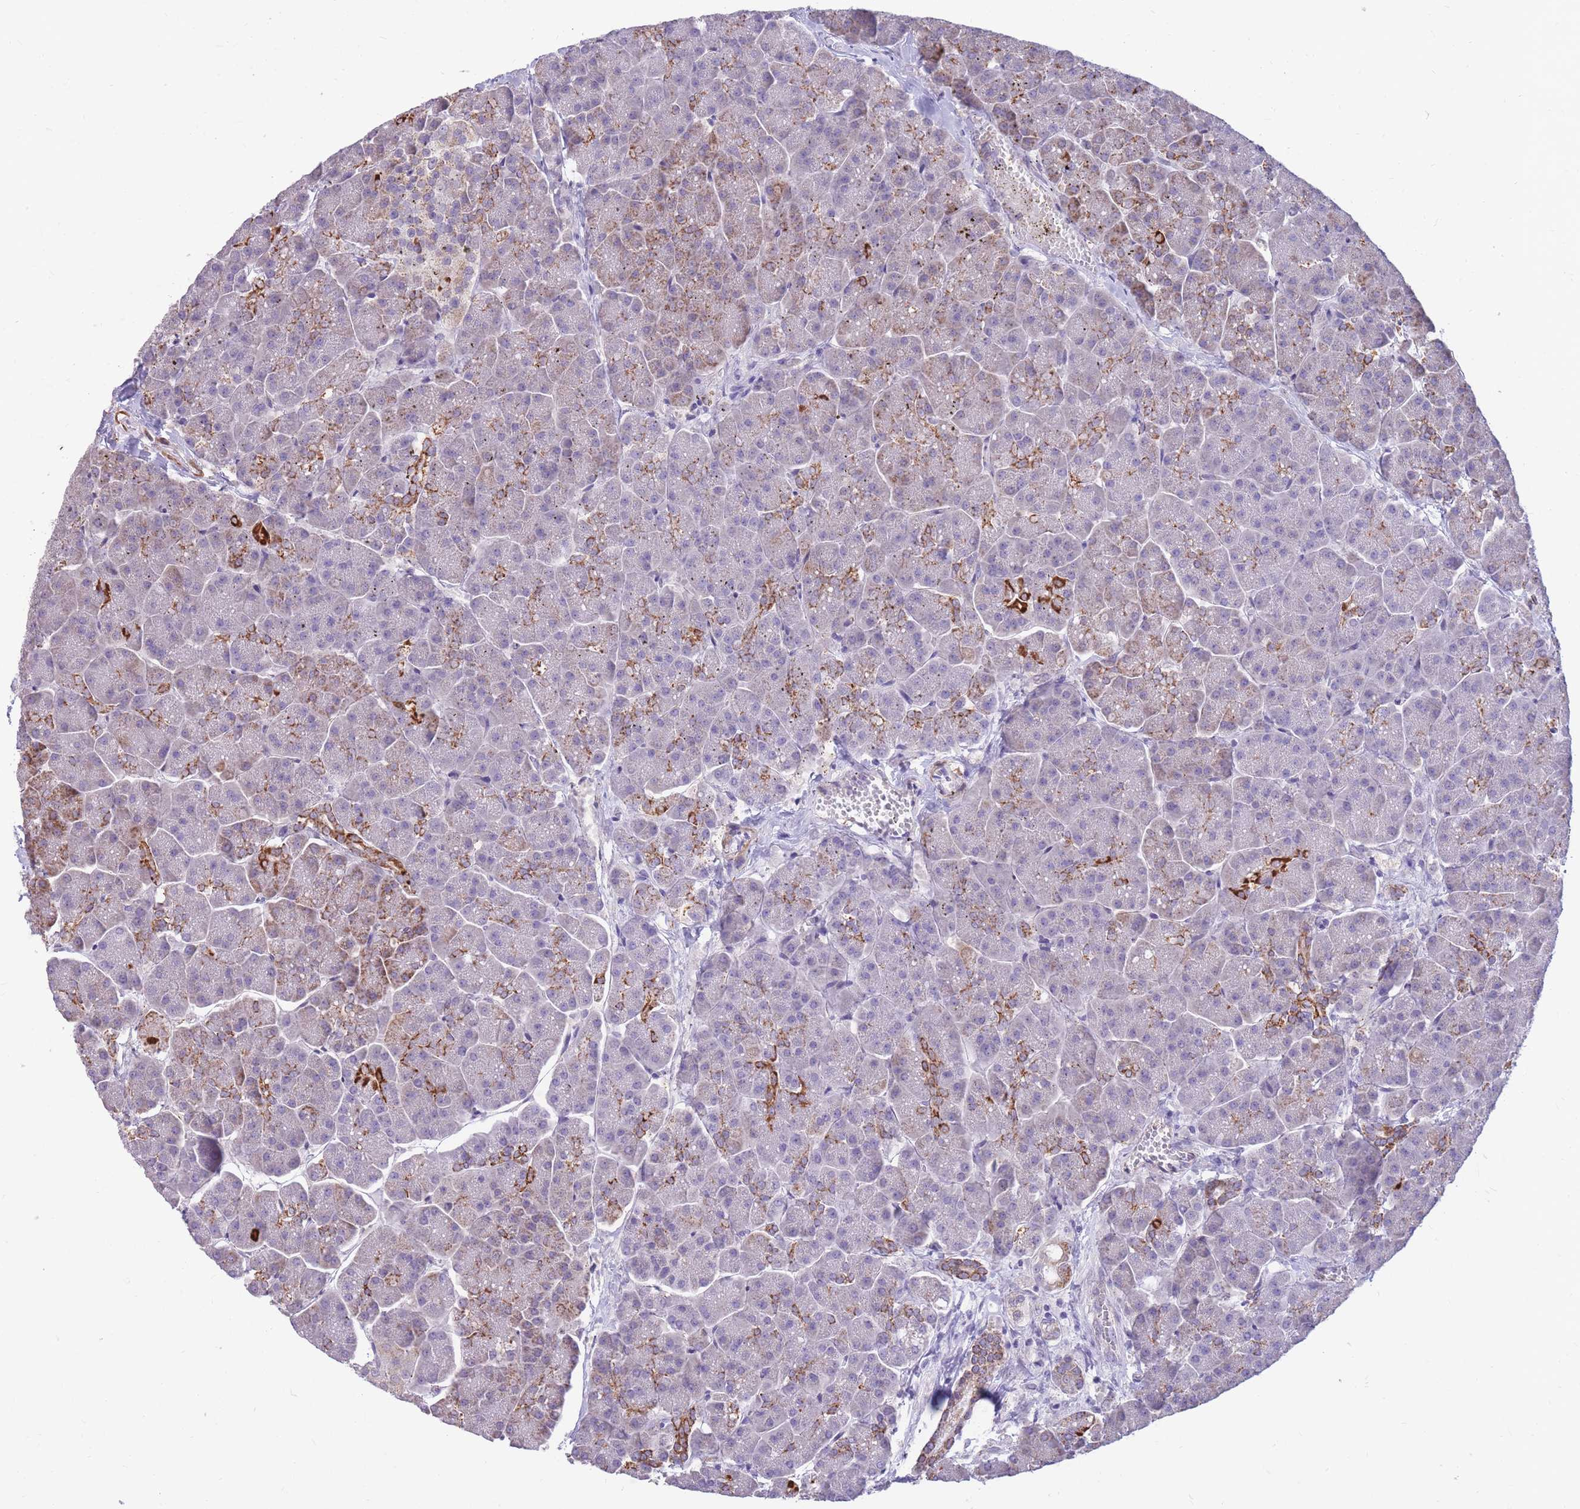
{"staining": {"intensity": "strong", "quantity": "<25%", "location": "cytoplasmic/membranous"}, "tissue": "pancreas", "cell_type": "Exocrine glandular cells", "image_type": "normal", "snomed": [{"axis": "morphology", "description": "Normal tissue, NOS"}, {"axis": "topography", "description": "Pancreas"}, {"axis": "topography", "description": "Peripheral nerve tissue"}], "caption": "Protein staining of benign pancreas exhibits strong cytoplasmic/membranous expression in about <25% of exocrine glandular cells.", "gene": "RNF170", "patient": {"sex": "male", "age": 54}}